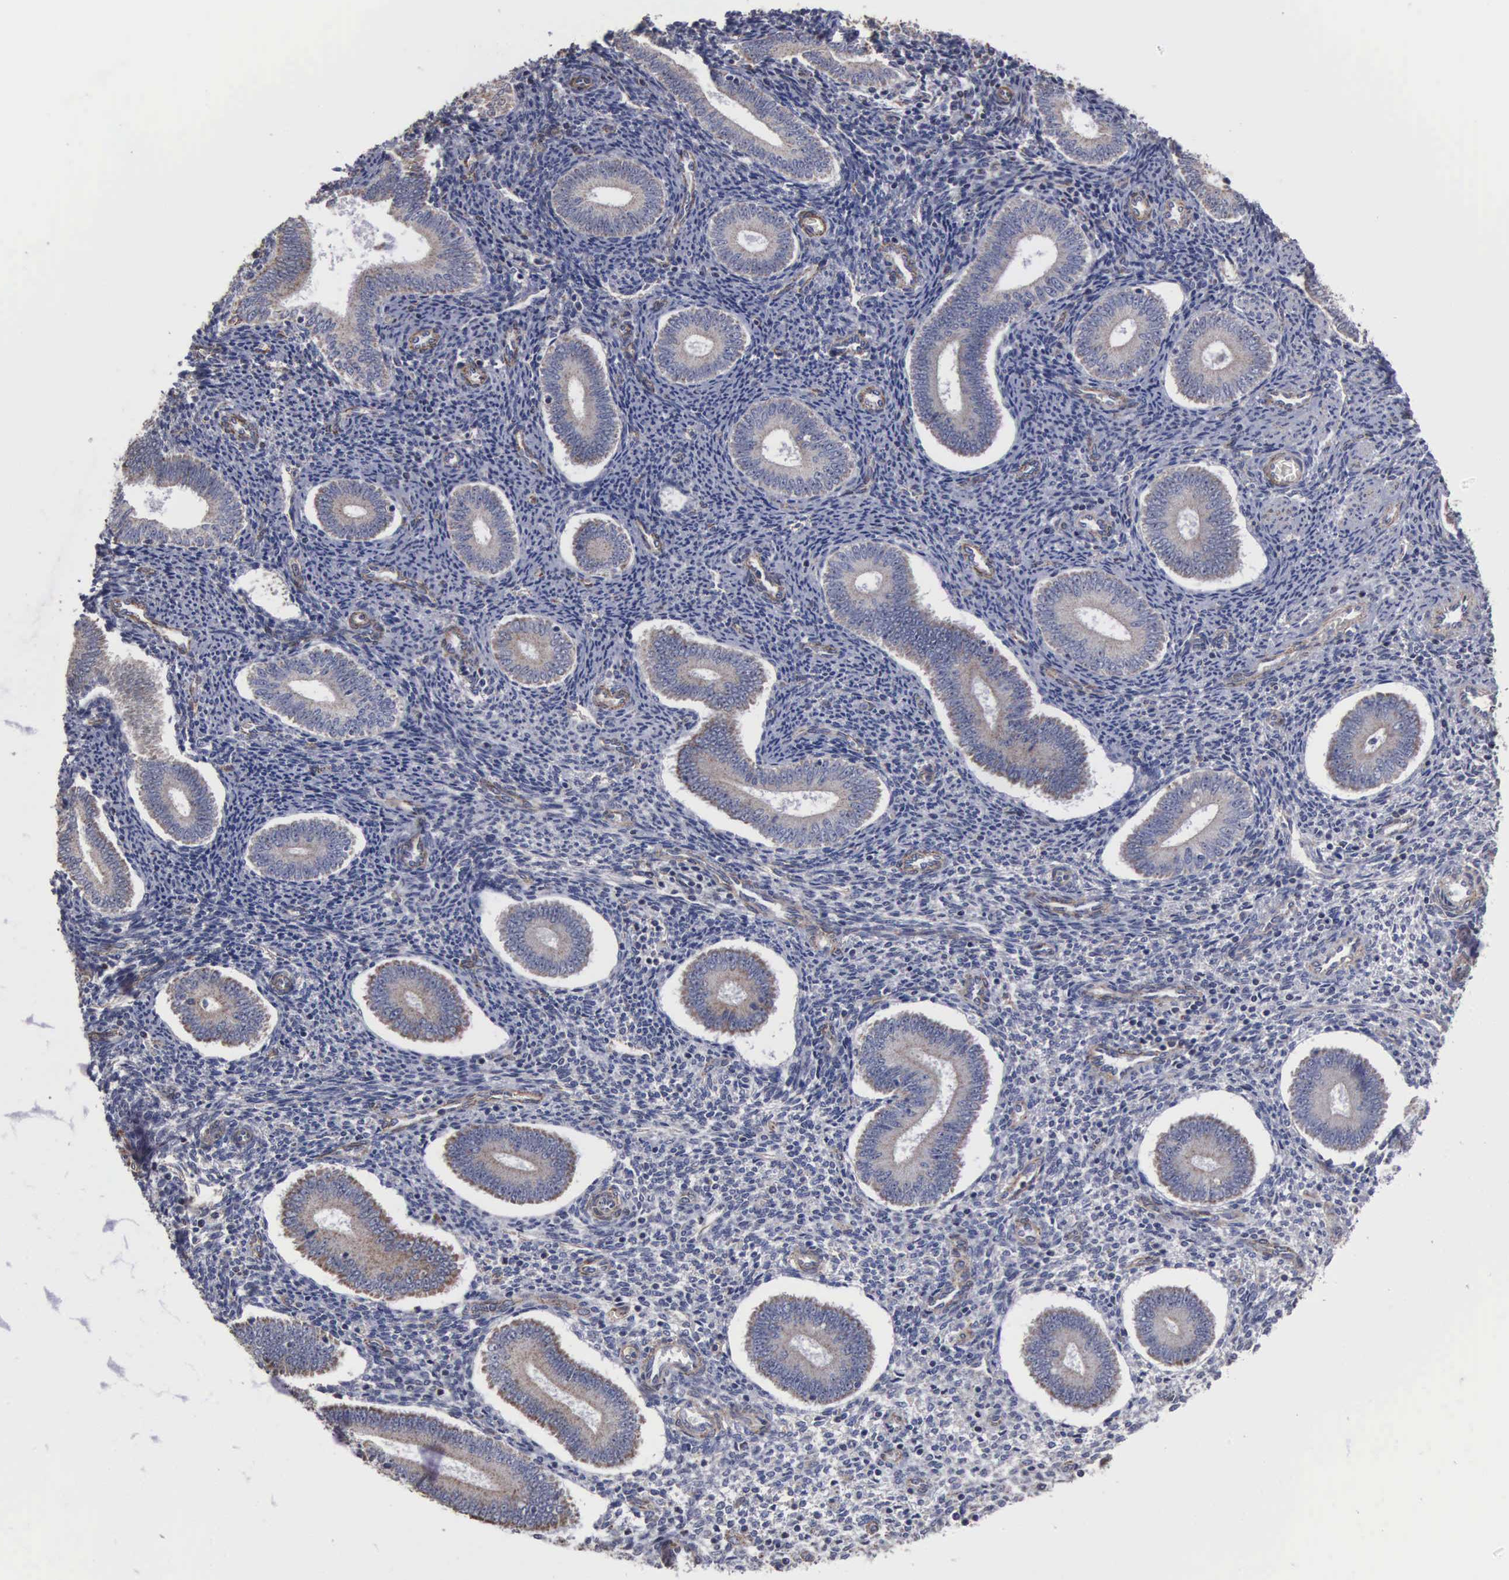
{"staining": {"intensity": "weak", "quantity": "<25%", "location": "cytoplasmic/membranous"}, "tissue": "endometrium", "cell_type": "Cells in endometrial stroma", "image_type": "normal", "snomed": [{"axis": "morphology", "description": "Normal tissue, NOS"}, {"axis": "topography", "description": "Endometrium"}], "caption": "Cells in endometrial stroma are negative for brown protein staining in benign endometrium. The staining is performed using DAB (3,3'-diaminobenzidine) brown chromogen with nuclei counter-stained in using hematoxylin.", "gene": "NGDN", "patient": {"sex": "female", "age": 35}}